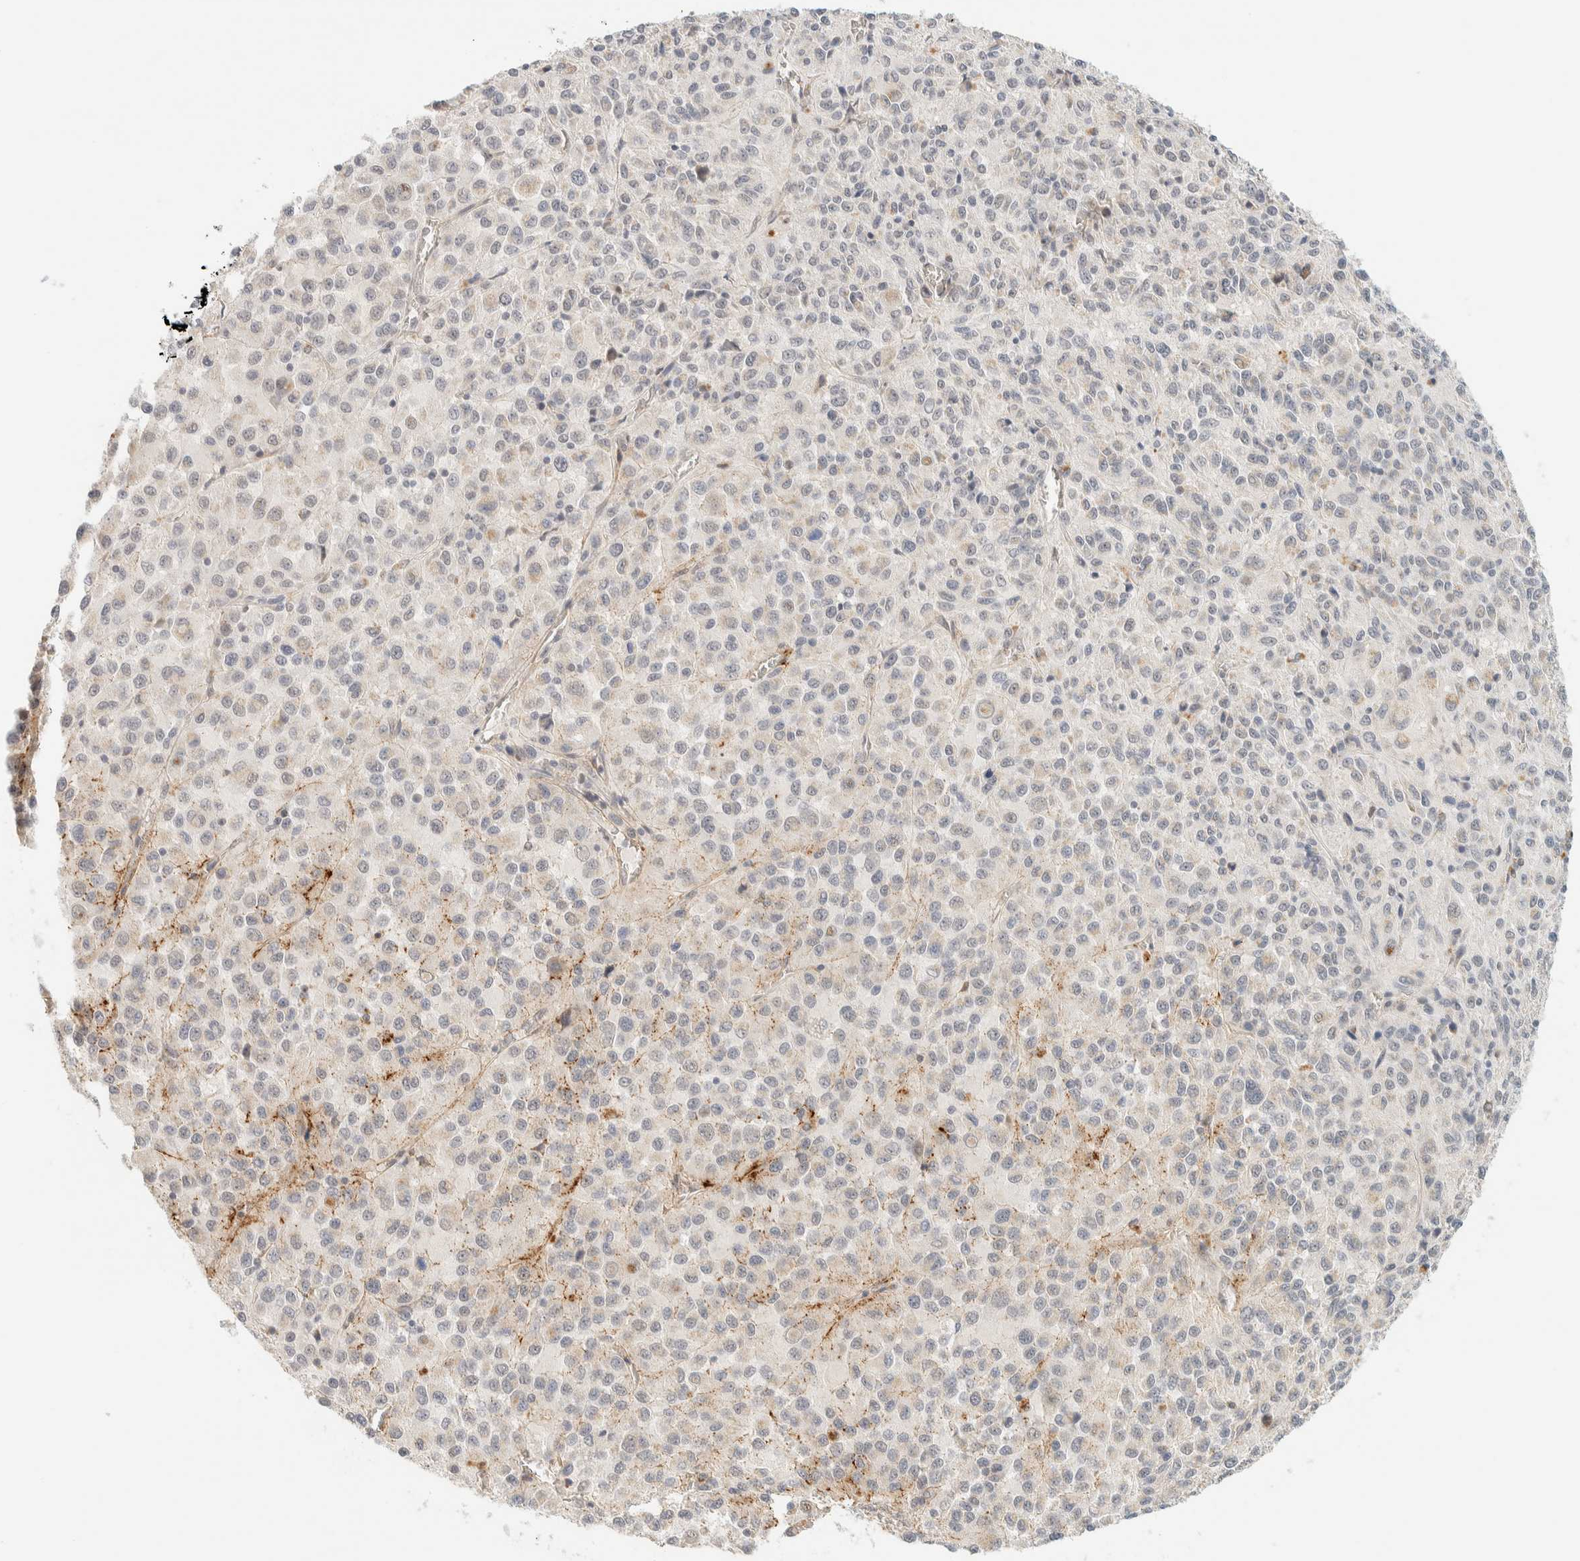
{"staining": {"intensity": "negative", "quantity": "none", "location": "none"}, "tissue": "melanoma", "cell_type": "Tumor cells", "image_type": "cancer", "snomed": [{"axis": "morphology", "description": "Malignant melanoma, Metastatic site"}, {"axis": "topography", "description": "Lung"}], "caption": "Tumor cells show no significant staining in malignant melanoma (metastatic site).", "gene": "TNK1", "patient": {"sex": "male", "age": 64}}